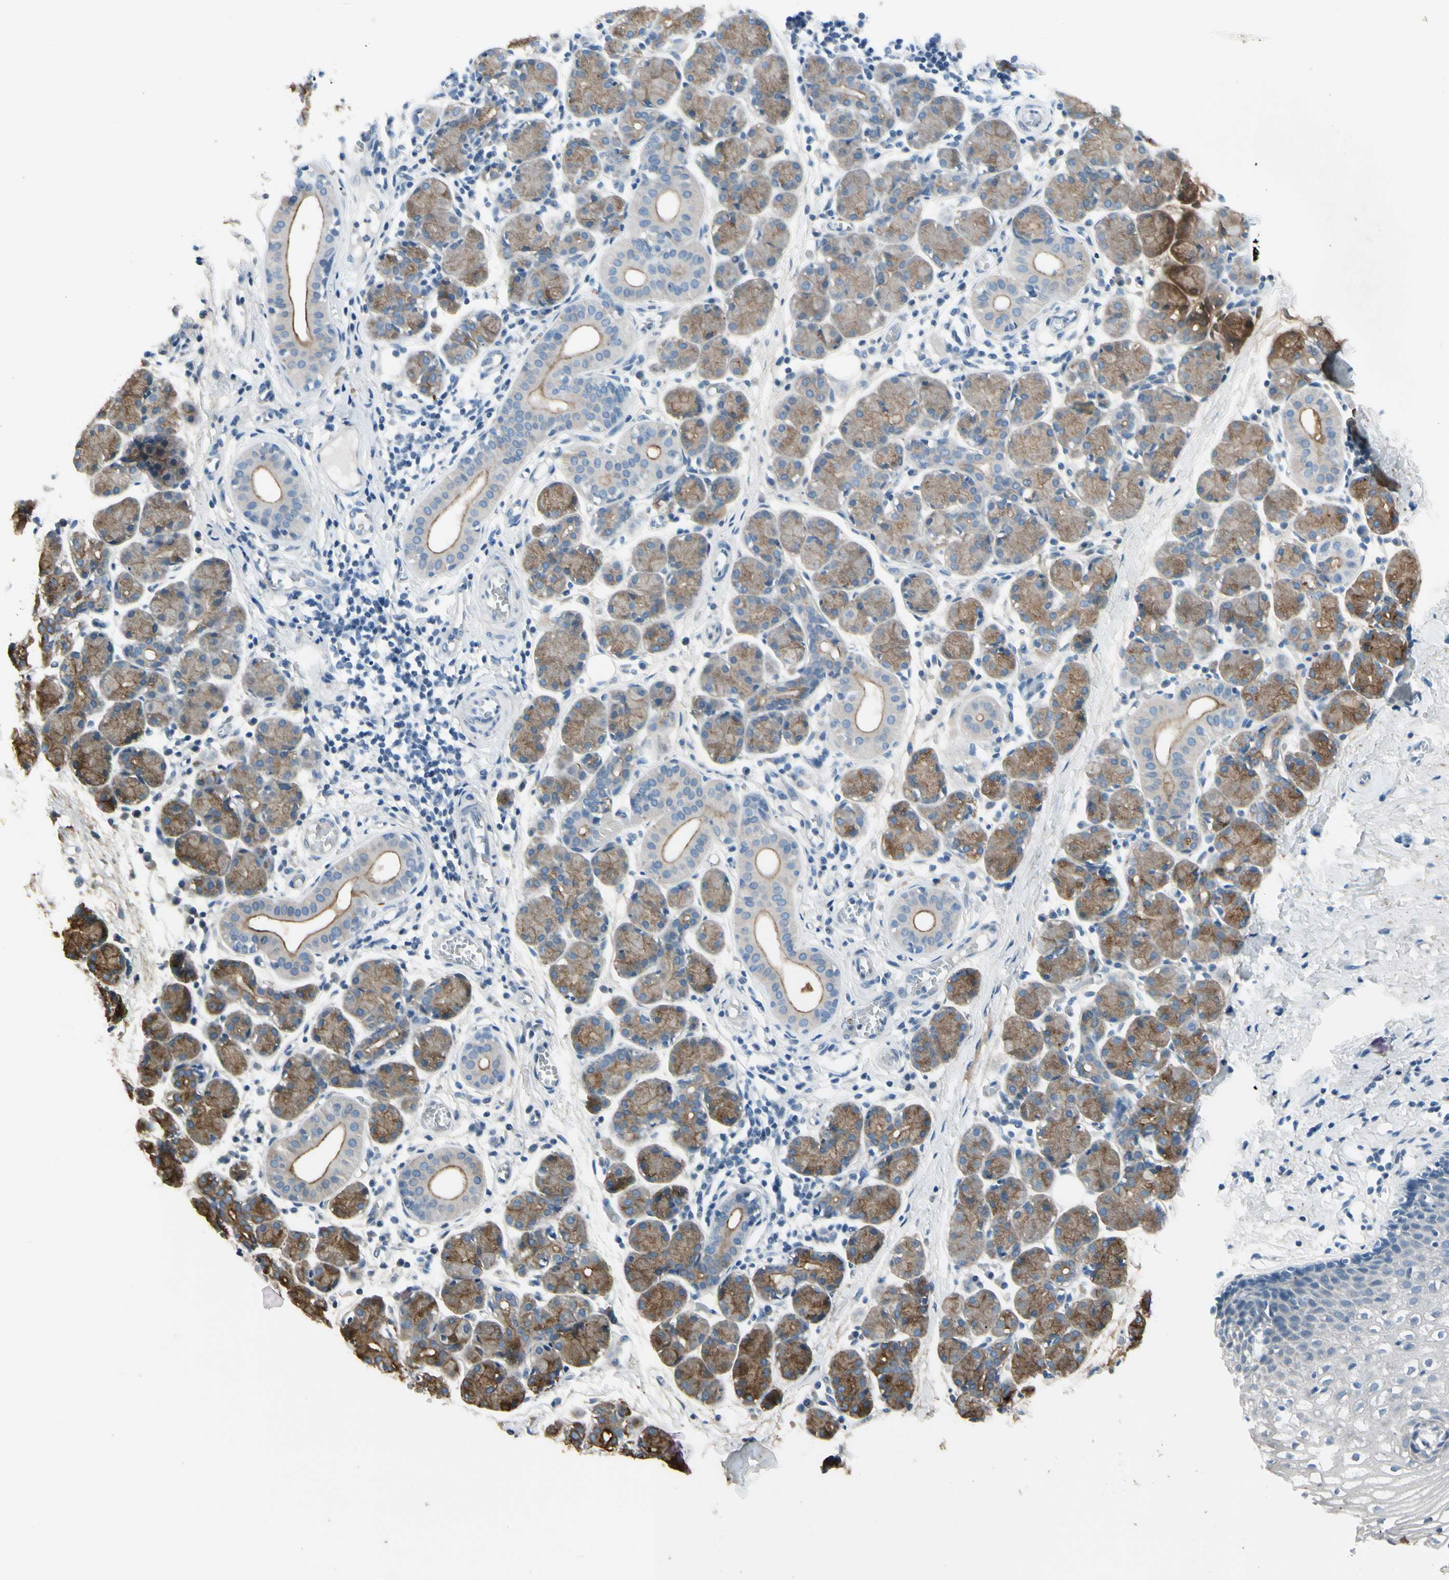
{"staining": {"intensity": "moderate", "quantity": "25%-75%", "location": "cytoplasmic/membranous"}, "tissue": "salivary gland", "cell_type": "Glandular cells", "image_type": "normal", "snomed": [{"axis": "morphology", "description": "Normal tissue, NOS"}, {"axis": "morphology", "description": "Inflammation, NOS"}, {"axis": "topography", "description": "Lymph node"}, {"axis": "topography", "description": "Salivary gland"}], "caption": "Salivary gland stained with a brown dye demonstrates moderate cytoplasmic/membranous positive positivity in about 25%-75% of glandular cells.", "gene": "PIGR", "patient": {"sex": "male", "age": 3}}